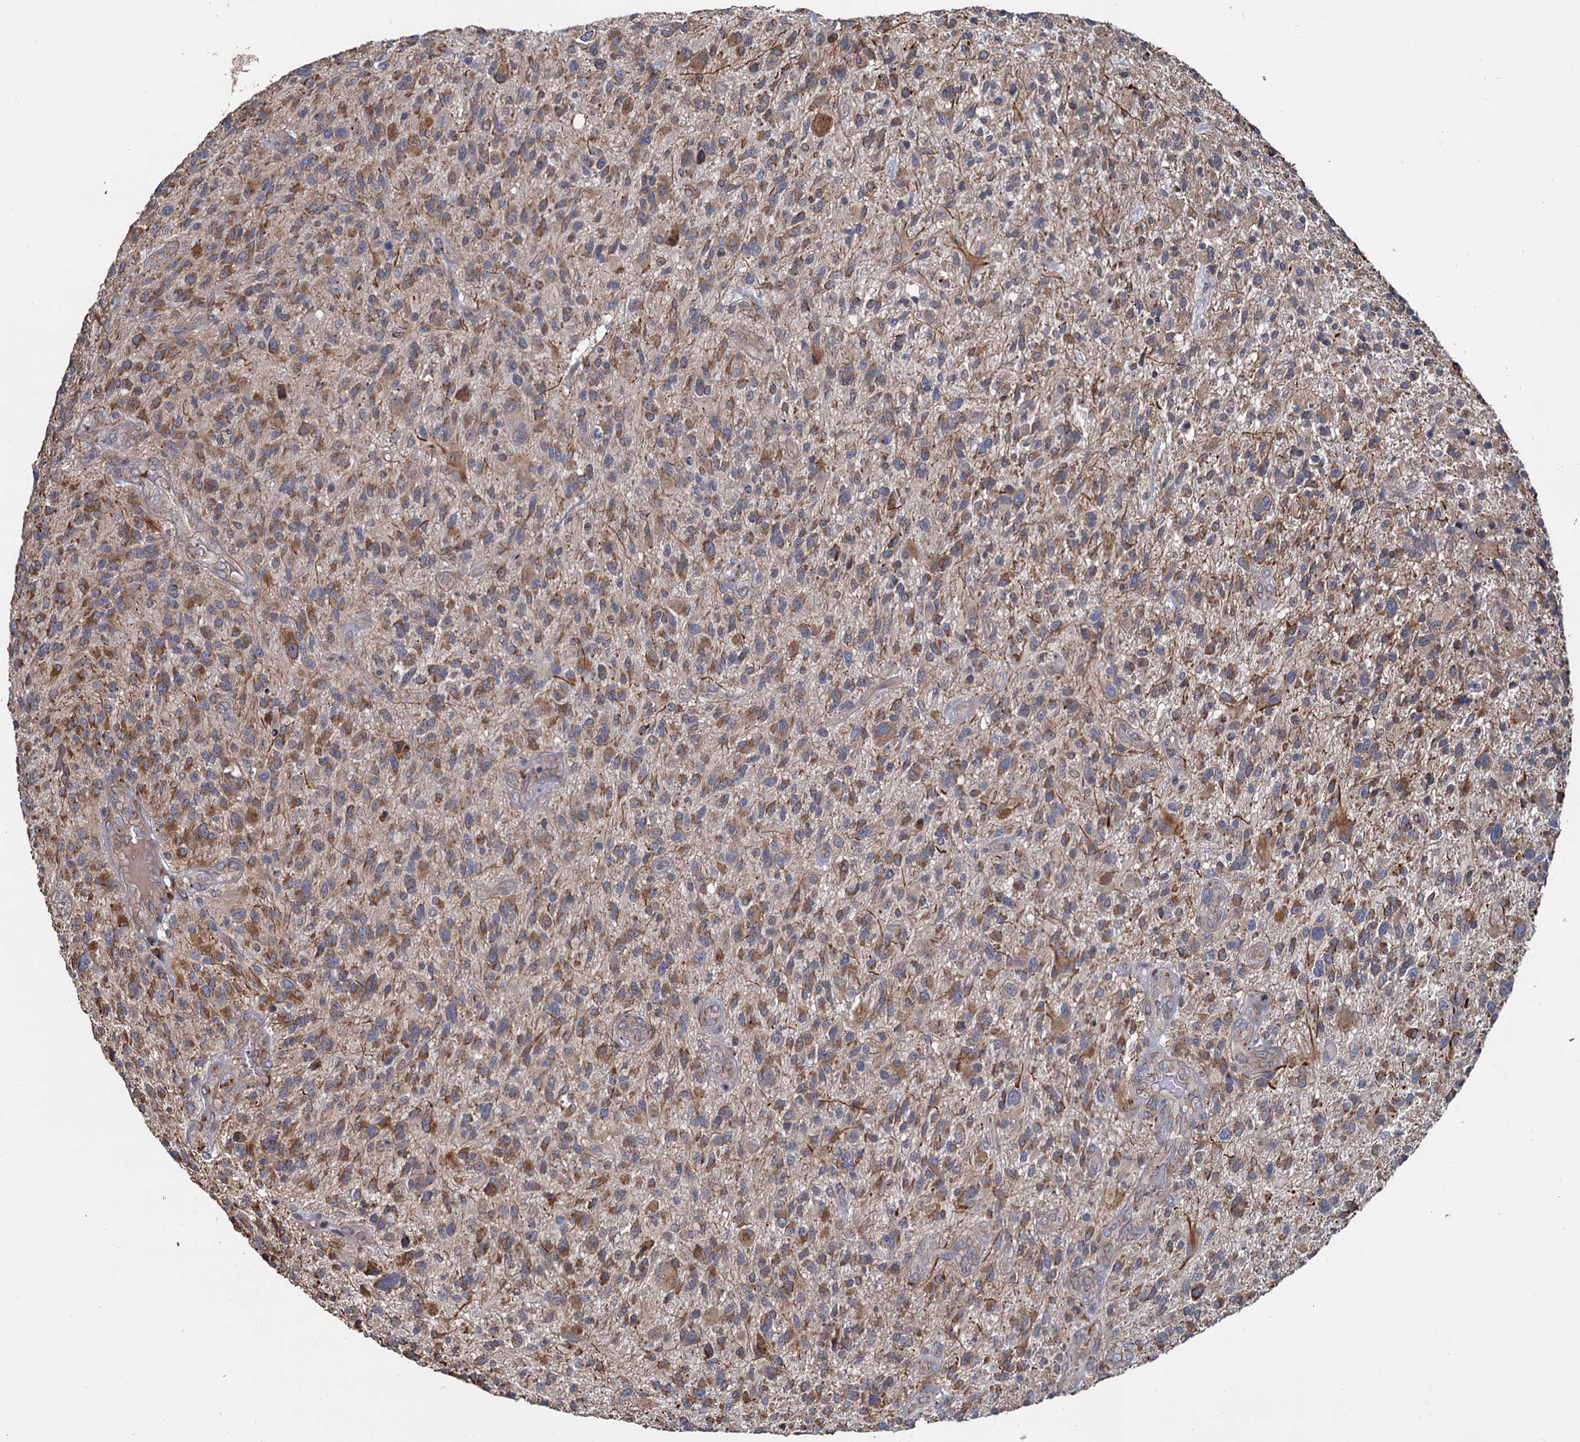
{"staining": {"intensity": "moderate", "quantity": "25%-75%", "location": "cytoplasmic/membranous"}, "tissue": "glioma", "cell_type": "Tumor cells", "image_type": "cancer", "snomed": [{"axis": "morphology", "description": "Glioma, malignant, High grade"}, {"axis": "topography", "description": "Brain"}], "caption": "A high-resolution histopathology image shows IHC staining of high-grade glioma (malignant), which displays moderate cytoplasmic/membranous staining in about 25%-75% of tumor cells.", "gene": "LRRC51", "patient": {"sex": "male", "age": 47}}